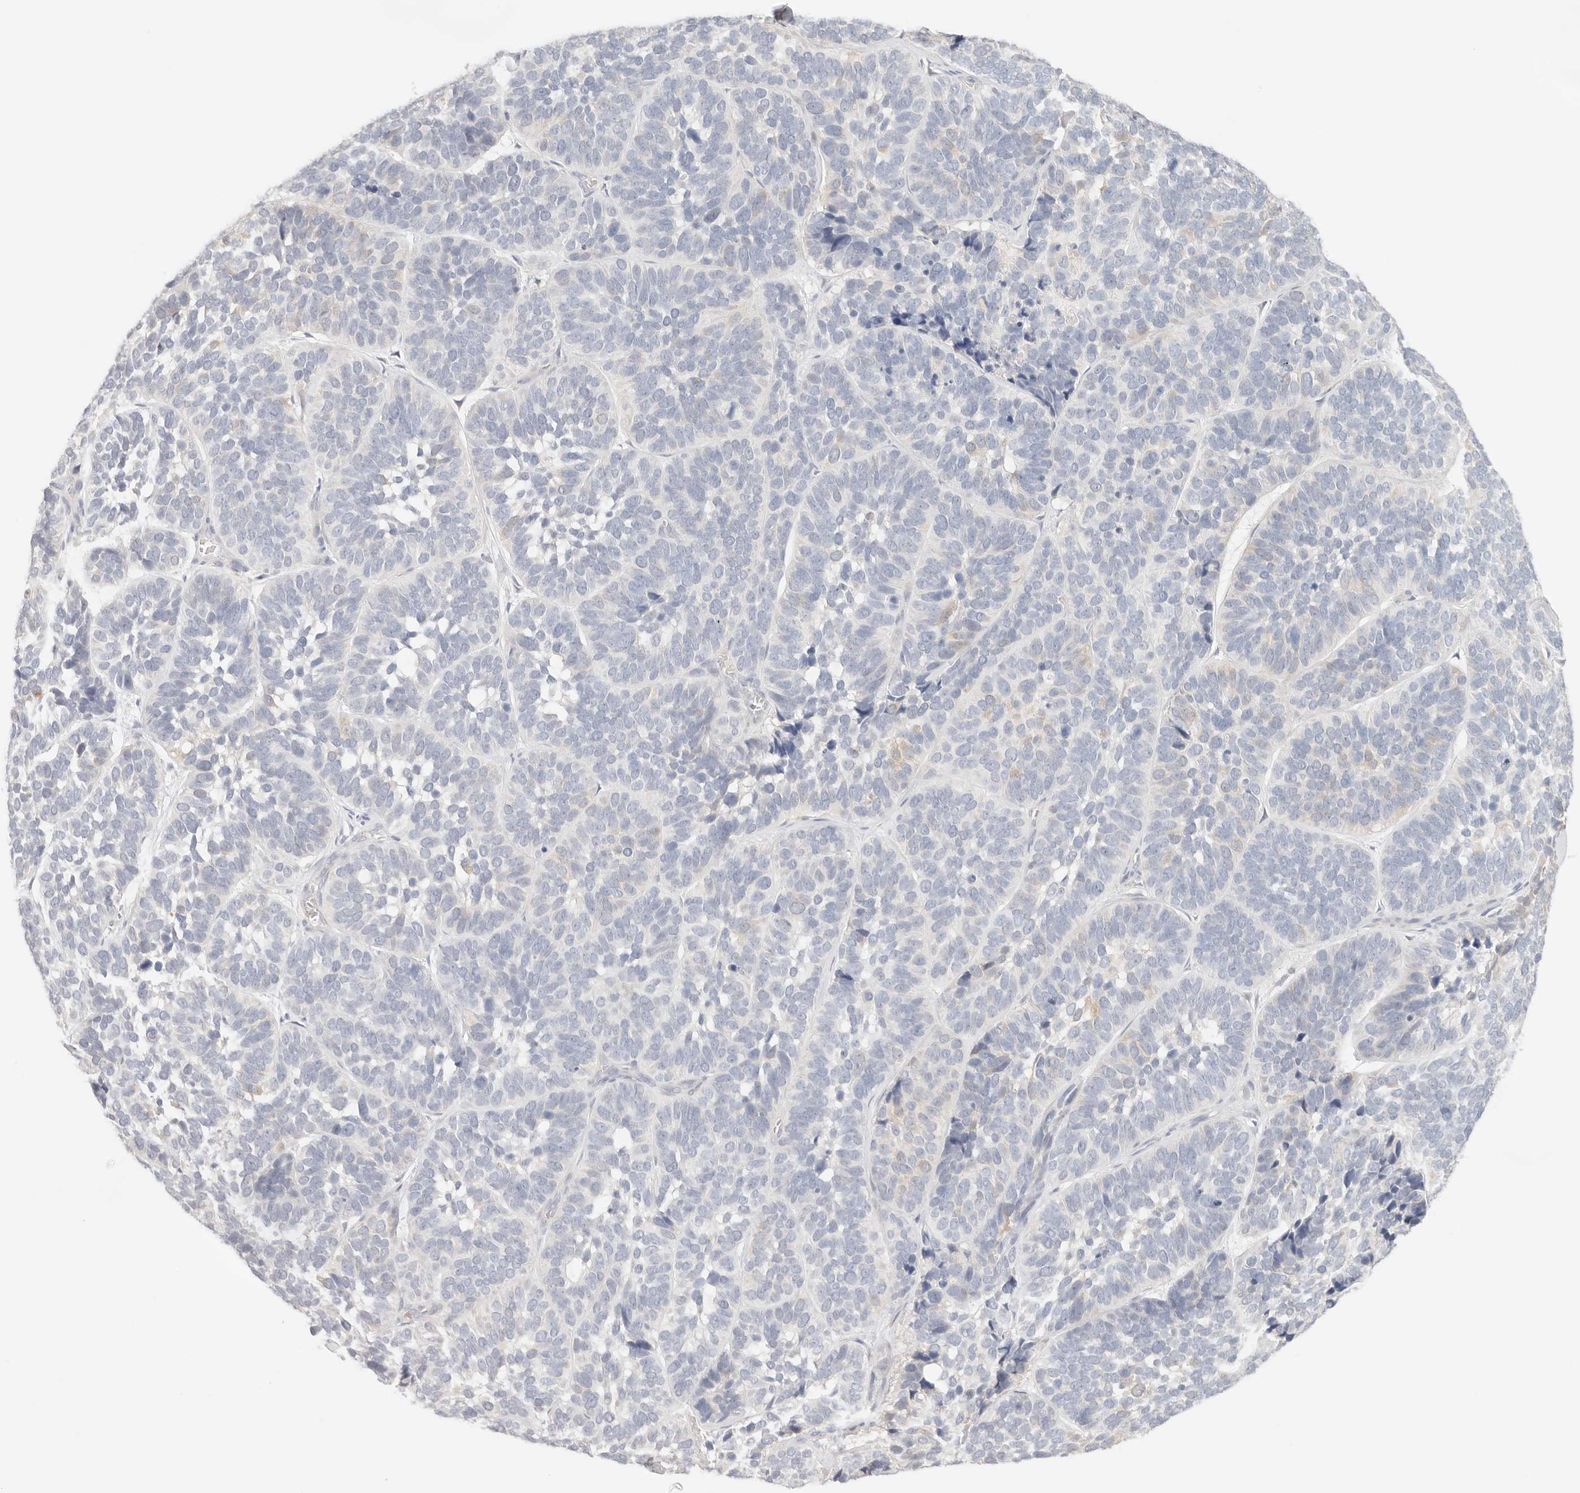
{"staining": {"intensity": "negative", "quantity": "none", "location": "none"}, "tissue": "skin cancer", "cell_type": "Tumor cells", "image_type": "cancer", "snomed": [{"axis": "morphology", "description": "Basal cell carcinoma"}, {"axis": "topography", "description": "Skin"}], "caption": "Immunohistochemistry (IHC) photomicrograph of human skin cancer stained for a protein (brown), which shows no positivity in tumor cells.", "gene": "SPHK1", "patient": {"sex": "male", "age": 62}}